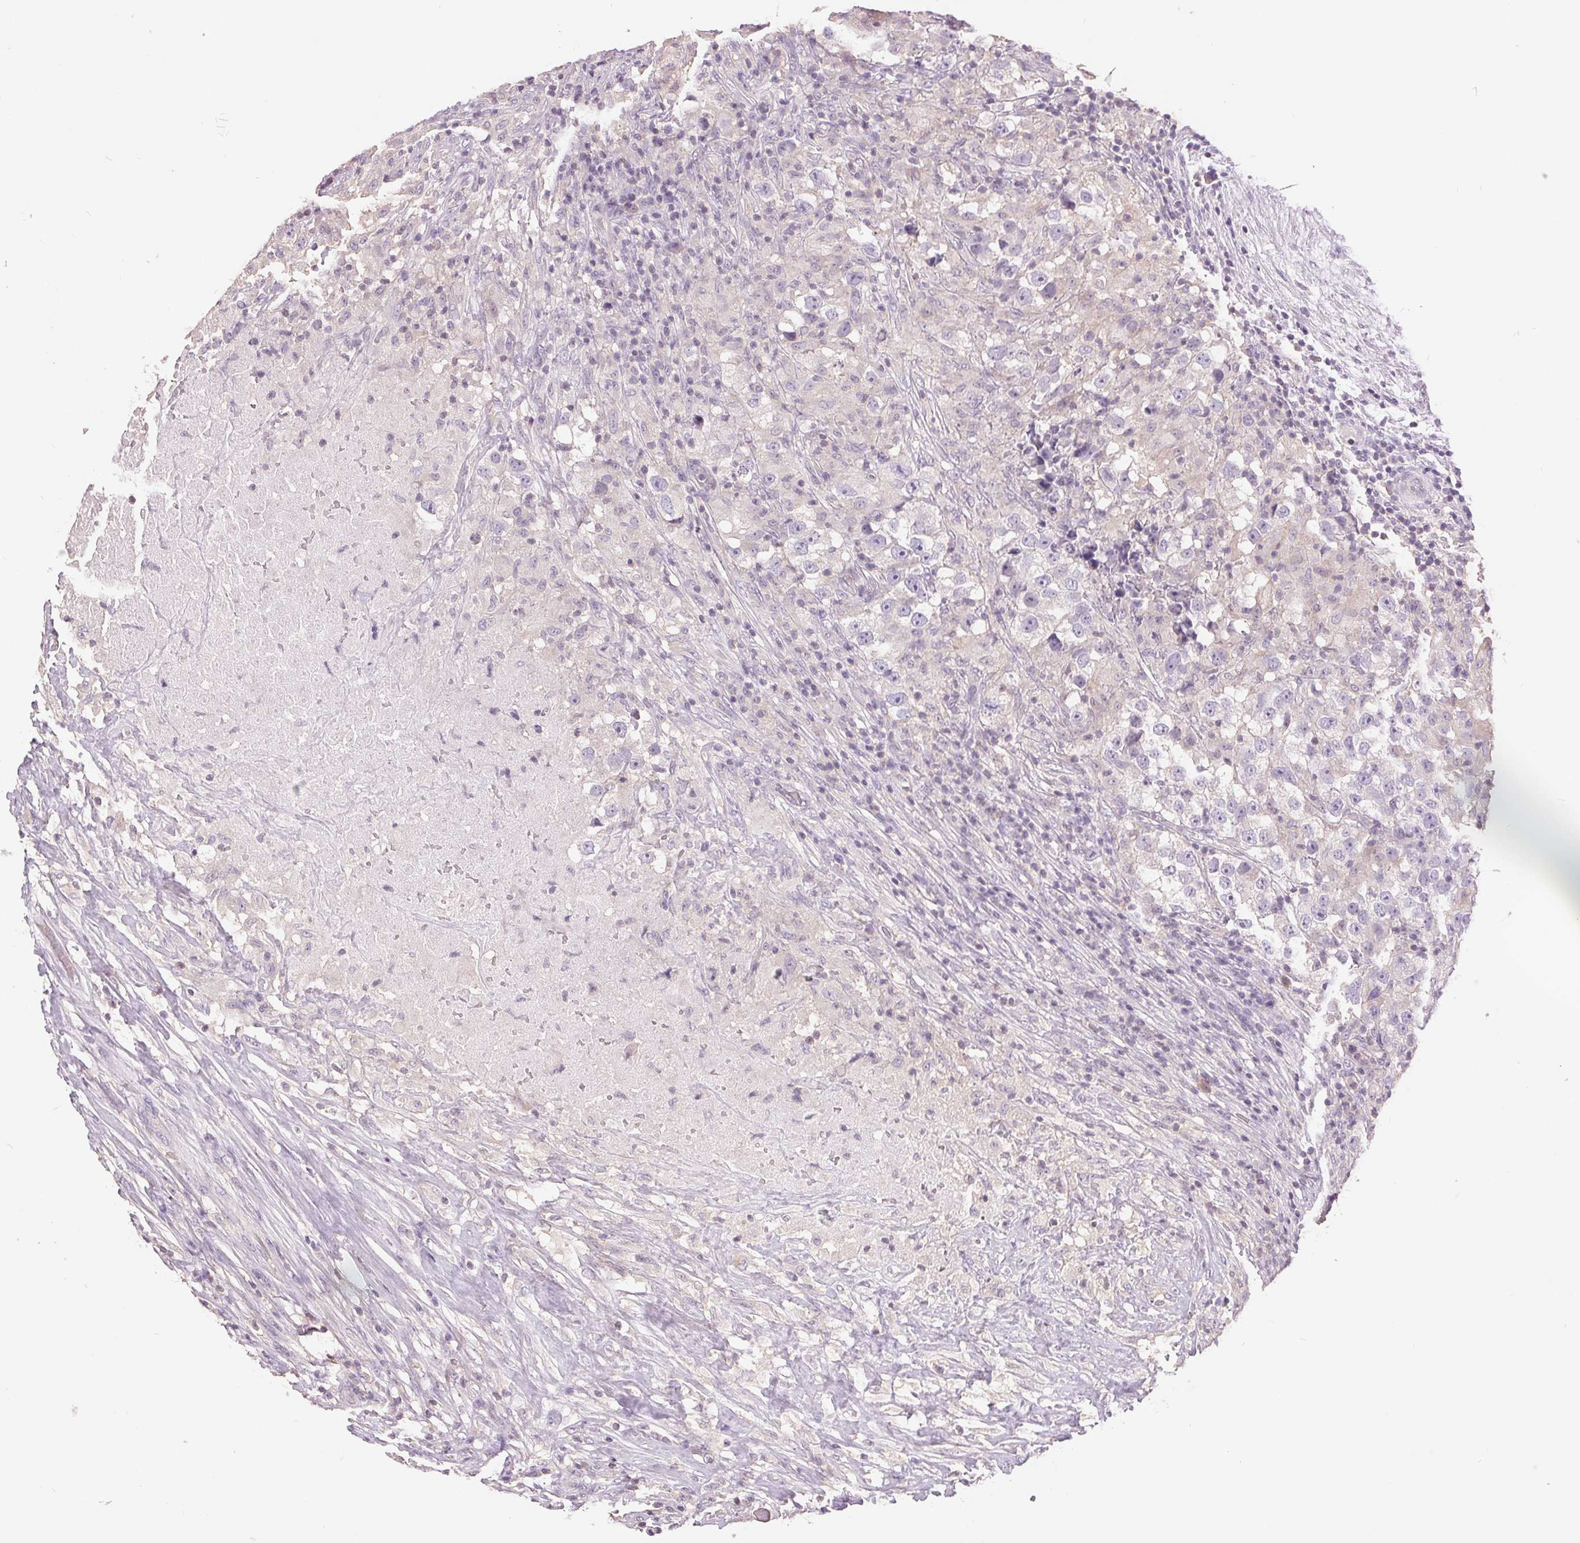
{"staining": {"intensity": "negative", "quantity": "none", "location": "none"}, "tissue": "testis cancer", "cell_type": "Tumor cells", "image_type": "cancer", "snomed": [{"axis": "morphology", "description": "Seminoma, NOS"}, {"axis": "topography", "description": "Testis"}], "caption": "Tumor cells show no significant protein positivity in testis cancer (seminoma).", "gene": "FXYD4", "patient": {"sex": "male", "age": 46}}